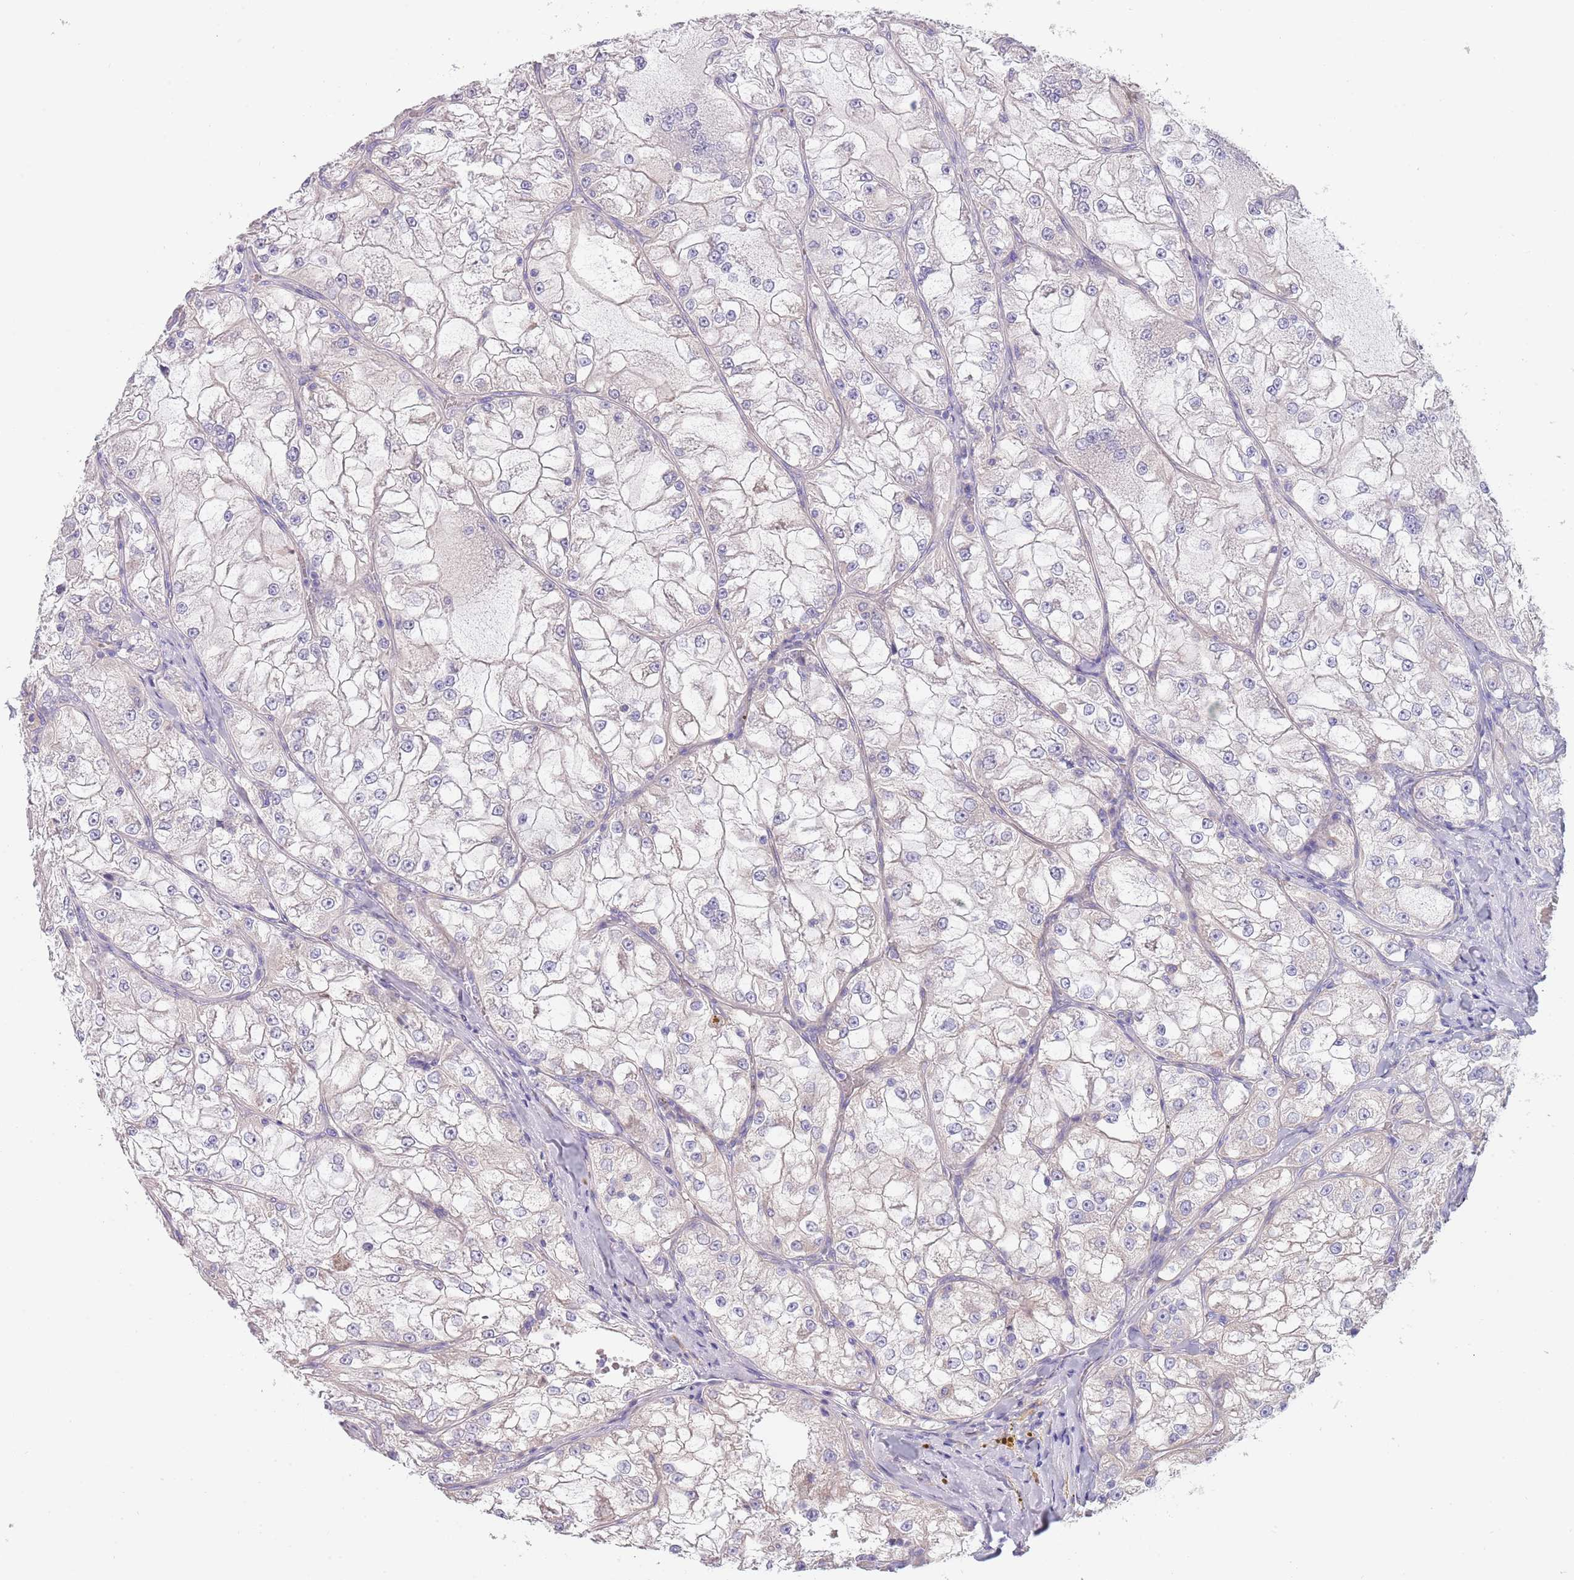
{"staining": {"intensity": "negative", "quantity": "none", "location": "none"}, "tissue": "renal cancer", "cell_type": "Tumor cells", "image_type": "cancer", "snomed": [{"axis": "morphology", "description": "Adenocarcinoma, NOS"}, {"axis": "topography", "description": "Kidney"}], "caption": "There is no significant expression in tumor cells of renal cancer (adenocarcinoma).", "gene": "MAN1C1", "patient": {"sex": "female", "age": 72}}